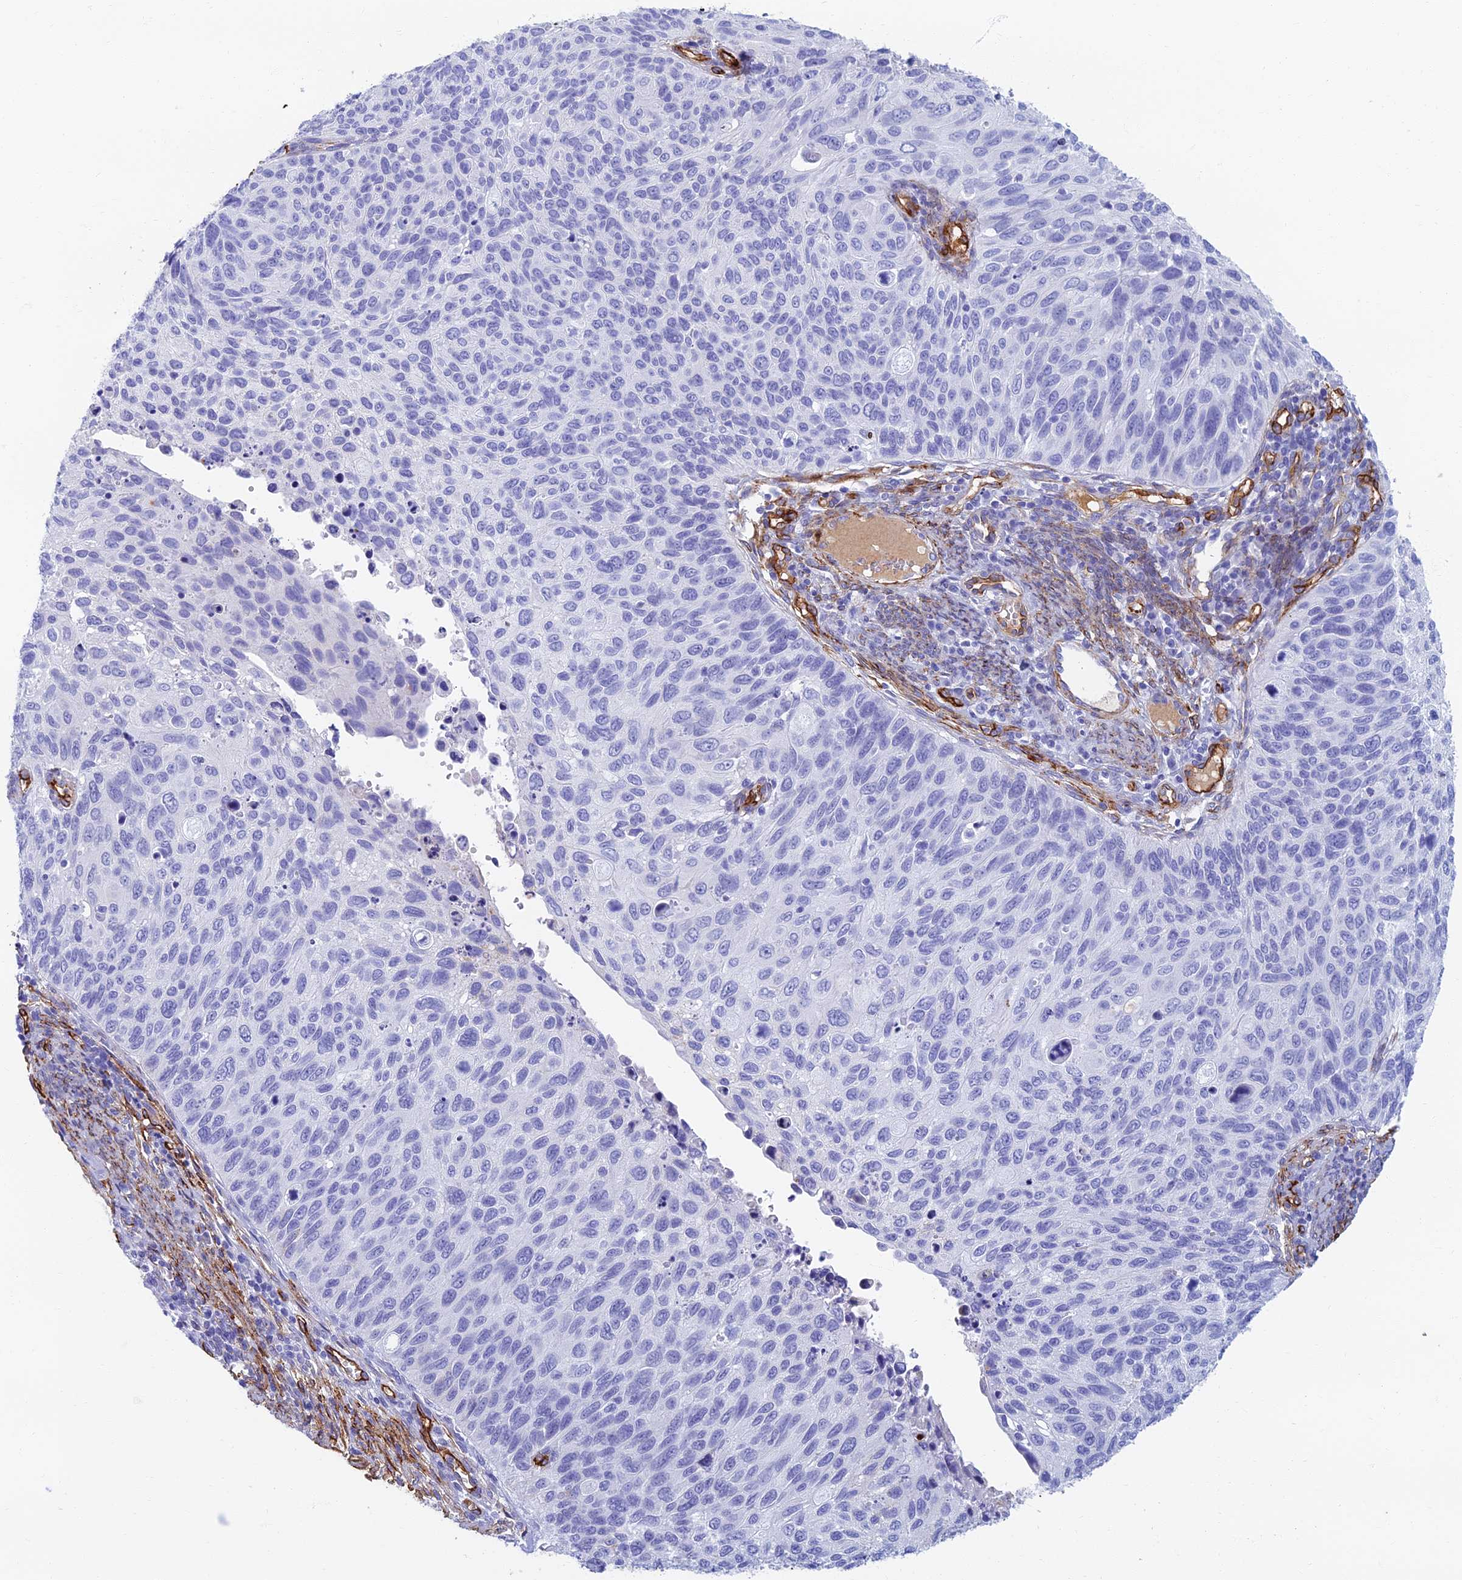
{"staining": {"intensity": "negative", "quantity": "none", "location": "none"}, "tissue": "cervical cancer", "cell_type": "Tumor cells", "image_type": "cancer", "snomed": [{"axis": "morphology", "description": "Squamous cell carcinoma, NOS"}, {"axis": "topography", "description": "Cervix"}], "caption": "IHC histopathology image of squamous cell carcinoma (cervical) stained for a protein (brown), which shows no staining in tumor cells.", "gene": "ETFRF1", "patient": {"sex": "female", "age": 70}}